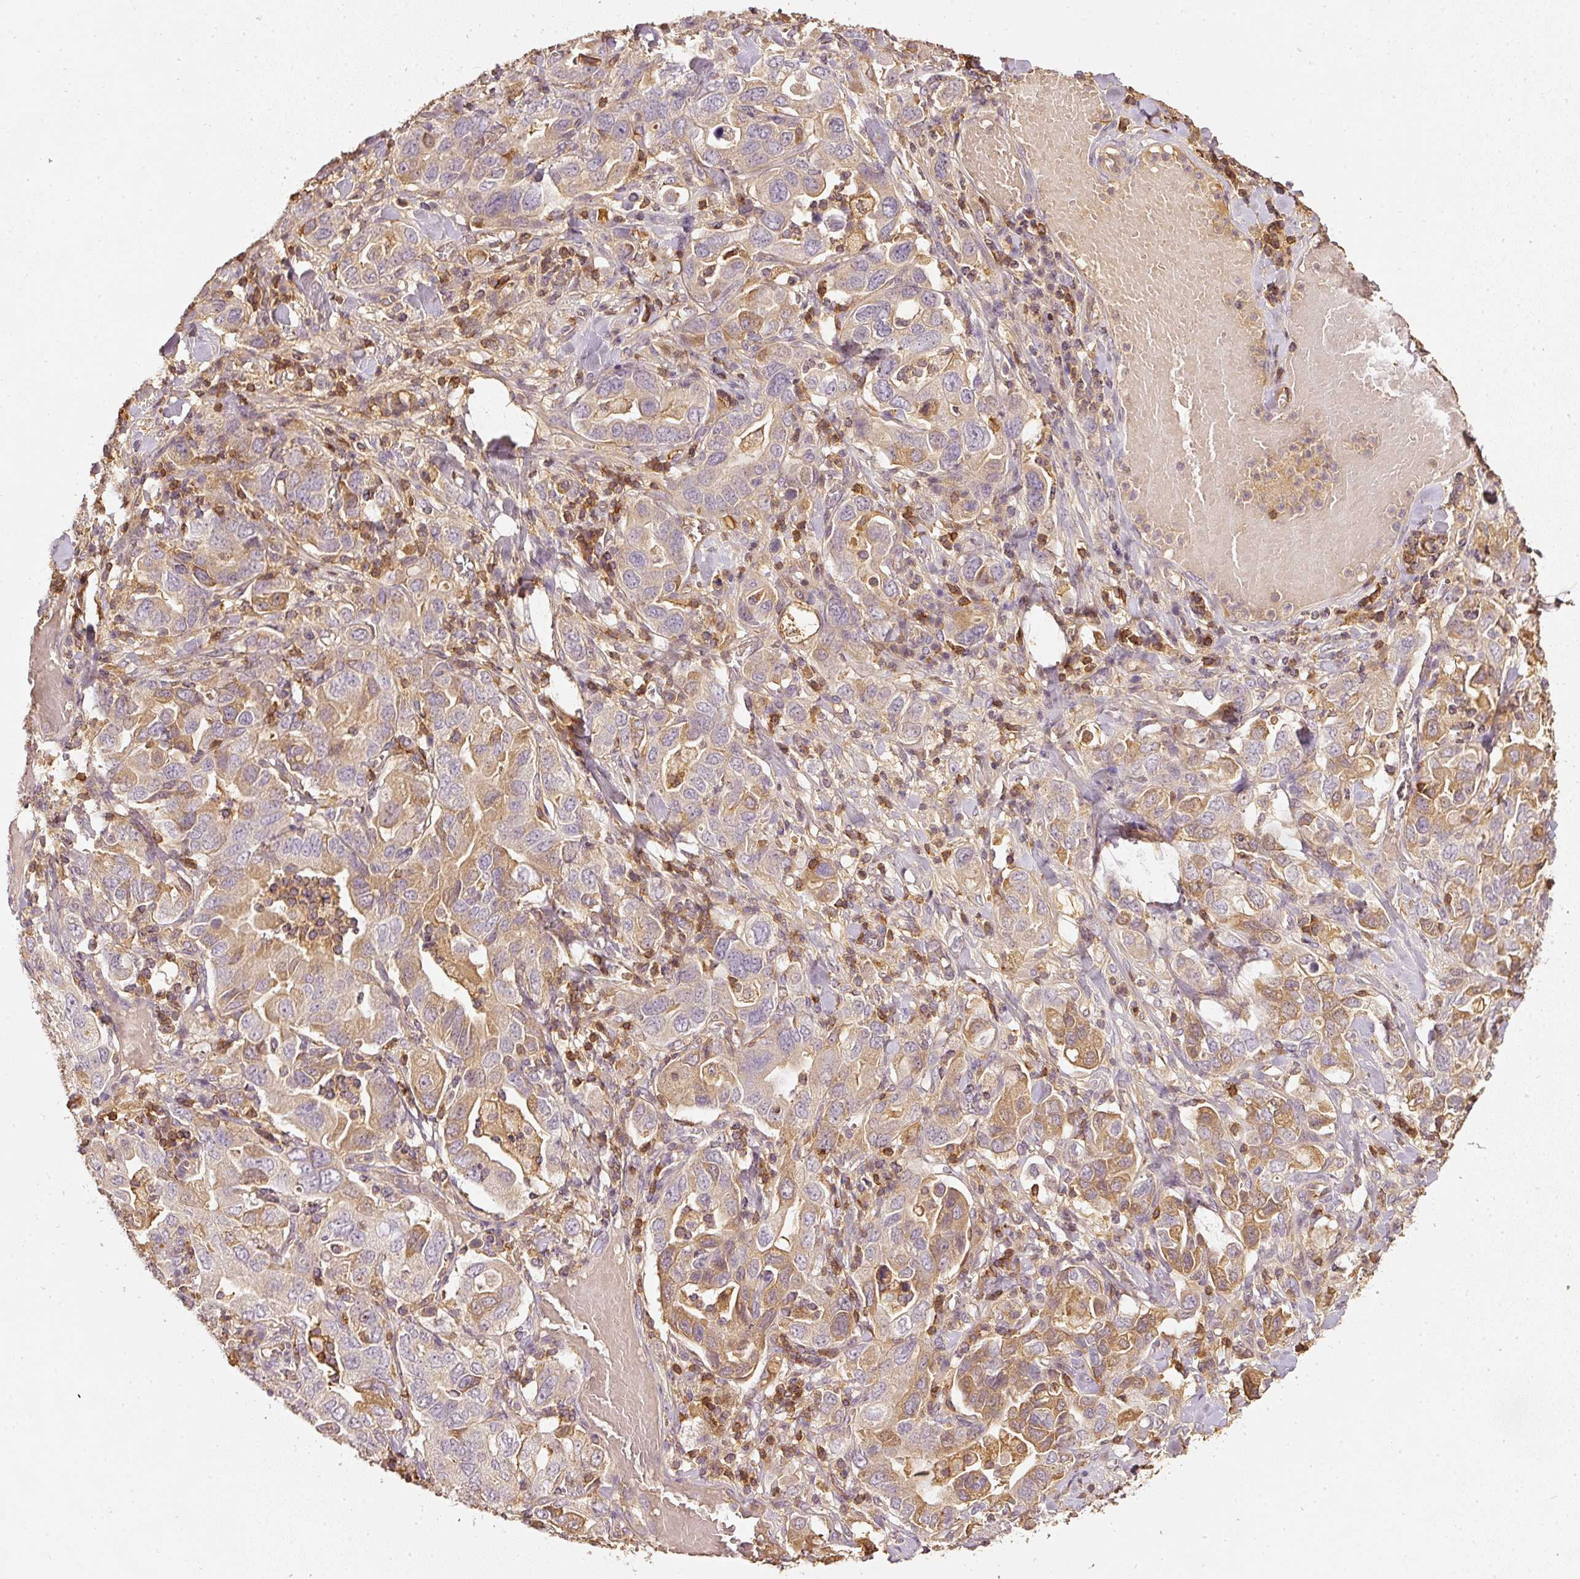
{"staining": {"intensity": "moderate", "quantity": "<25%", "location": "cytoplasmic/membranous"}, "tissue": "stomach cancer", "cell_type": "Tumor cells", "image_type": "cancer", "snomed": [{"axis": "morphology", "description": "Adenocarcinoma, NOS"}, {"axis": "topography", "description": "Stomach, upper"}, {"axis": "topography", "description": "Stomach"}], "caption": "Stomach cancer stained for a protein (brown) shows moderate cytoplasmic/membranous positive staining in approximately <25% of tumor cells.", "gene": "EVL", "patient": {"sex": "male", "age": 62}}